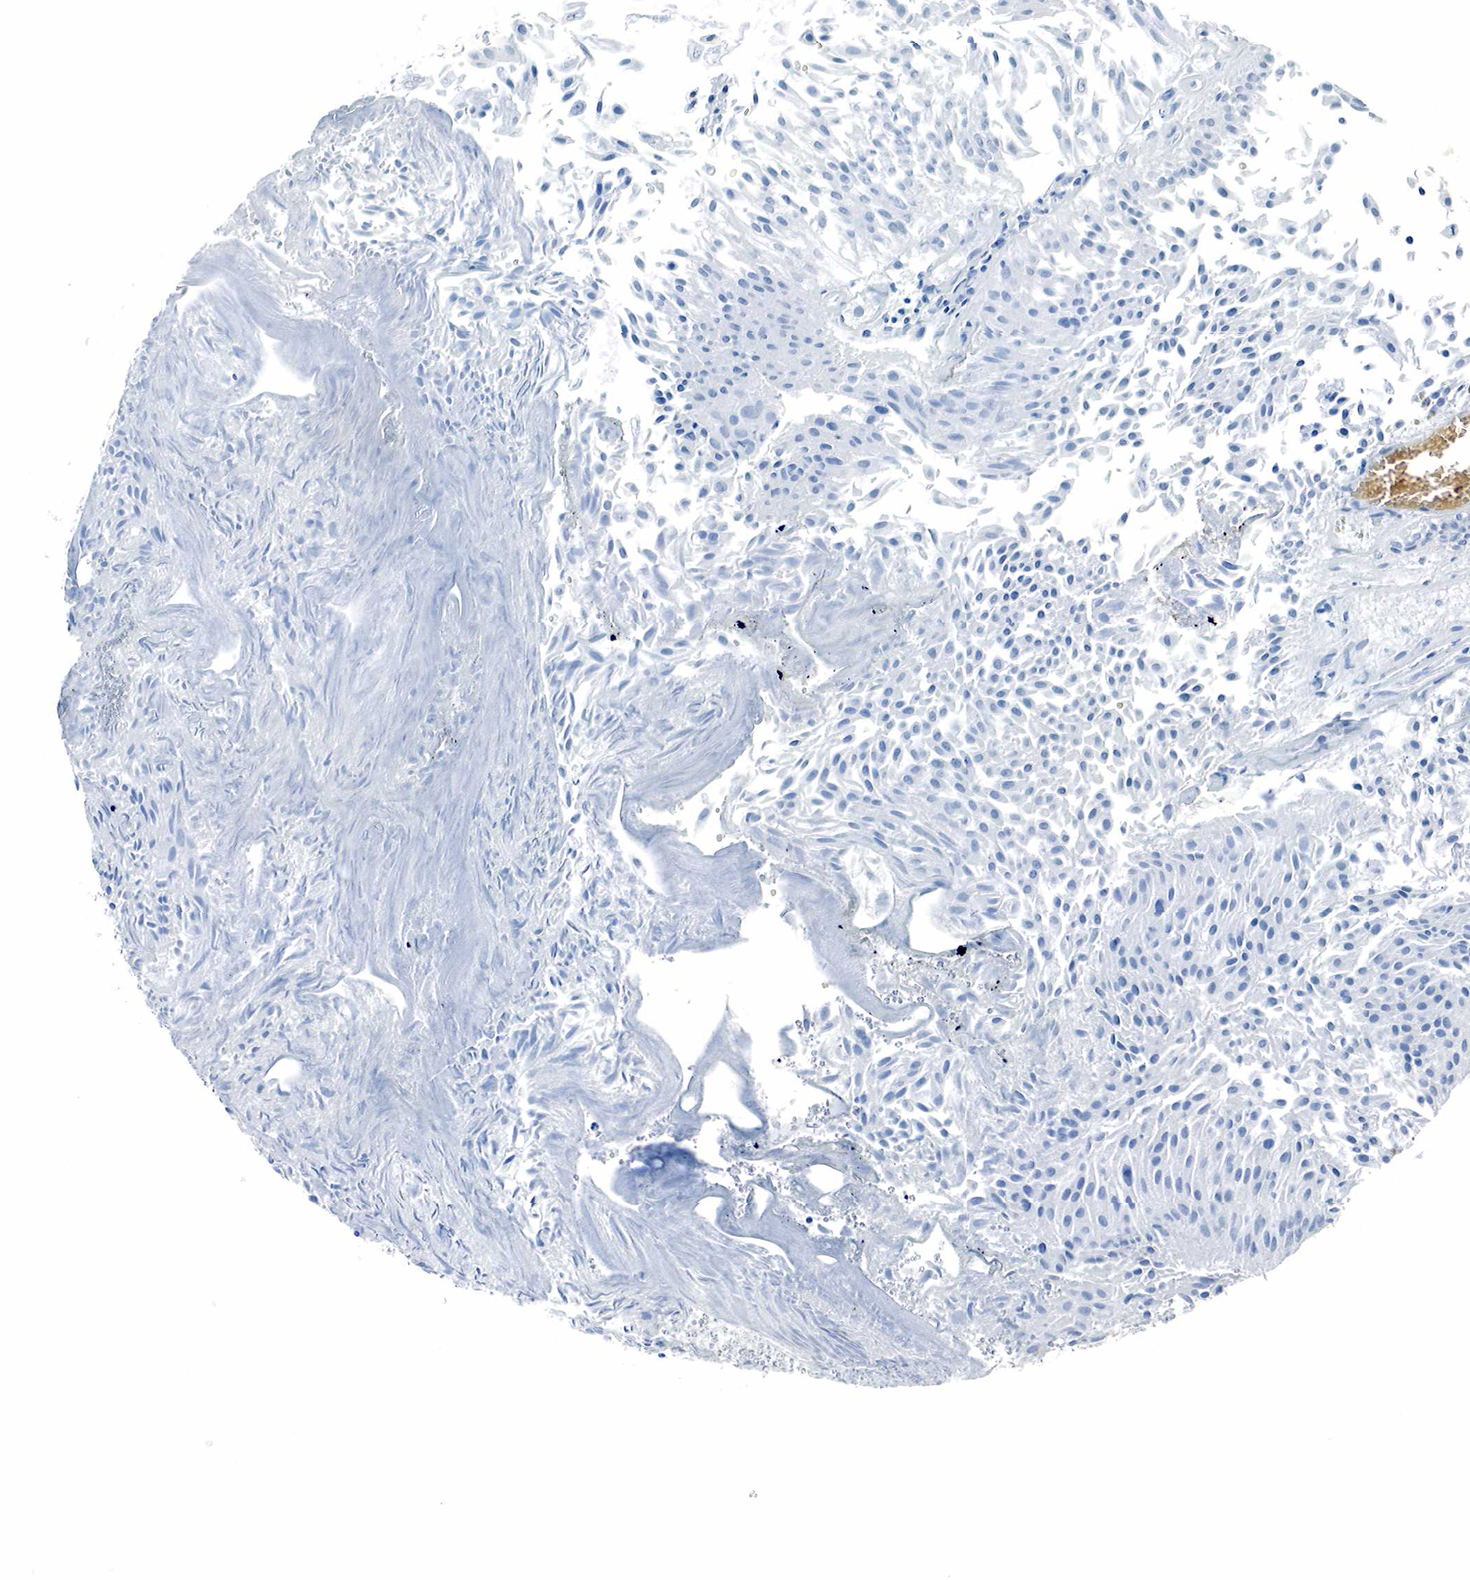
{"staining": {"intensity": "negative", "quantity": "none", "location": "none"}, "tissue": "urothelial cancer", "cell_type": "Tumor cells", "image_type": "cancer", "snomed": [{"axis": "morphology", "description": "Urothelial carcinoma, Low grade"}, {"axis": "topography", "description": "Urinary bladder"}], "caption": "The photomicrograph reveals no staining of tumor cells in urothelial cancer.", "gene": "GAST", "patient": {"sex": "male", "age": 86}}